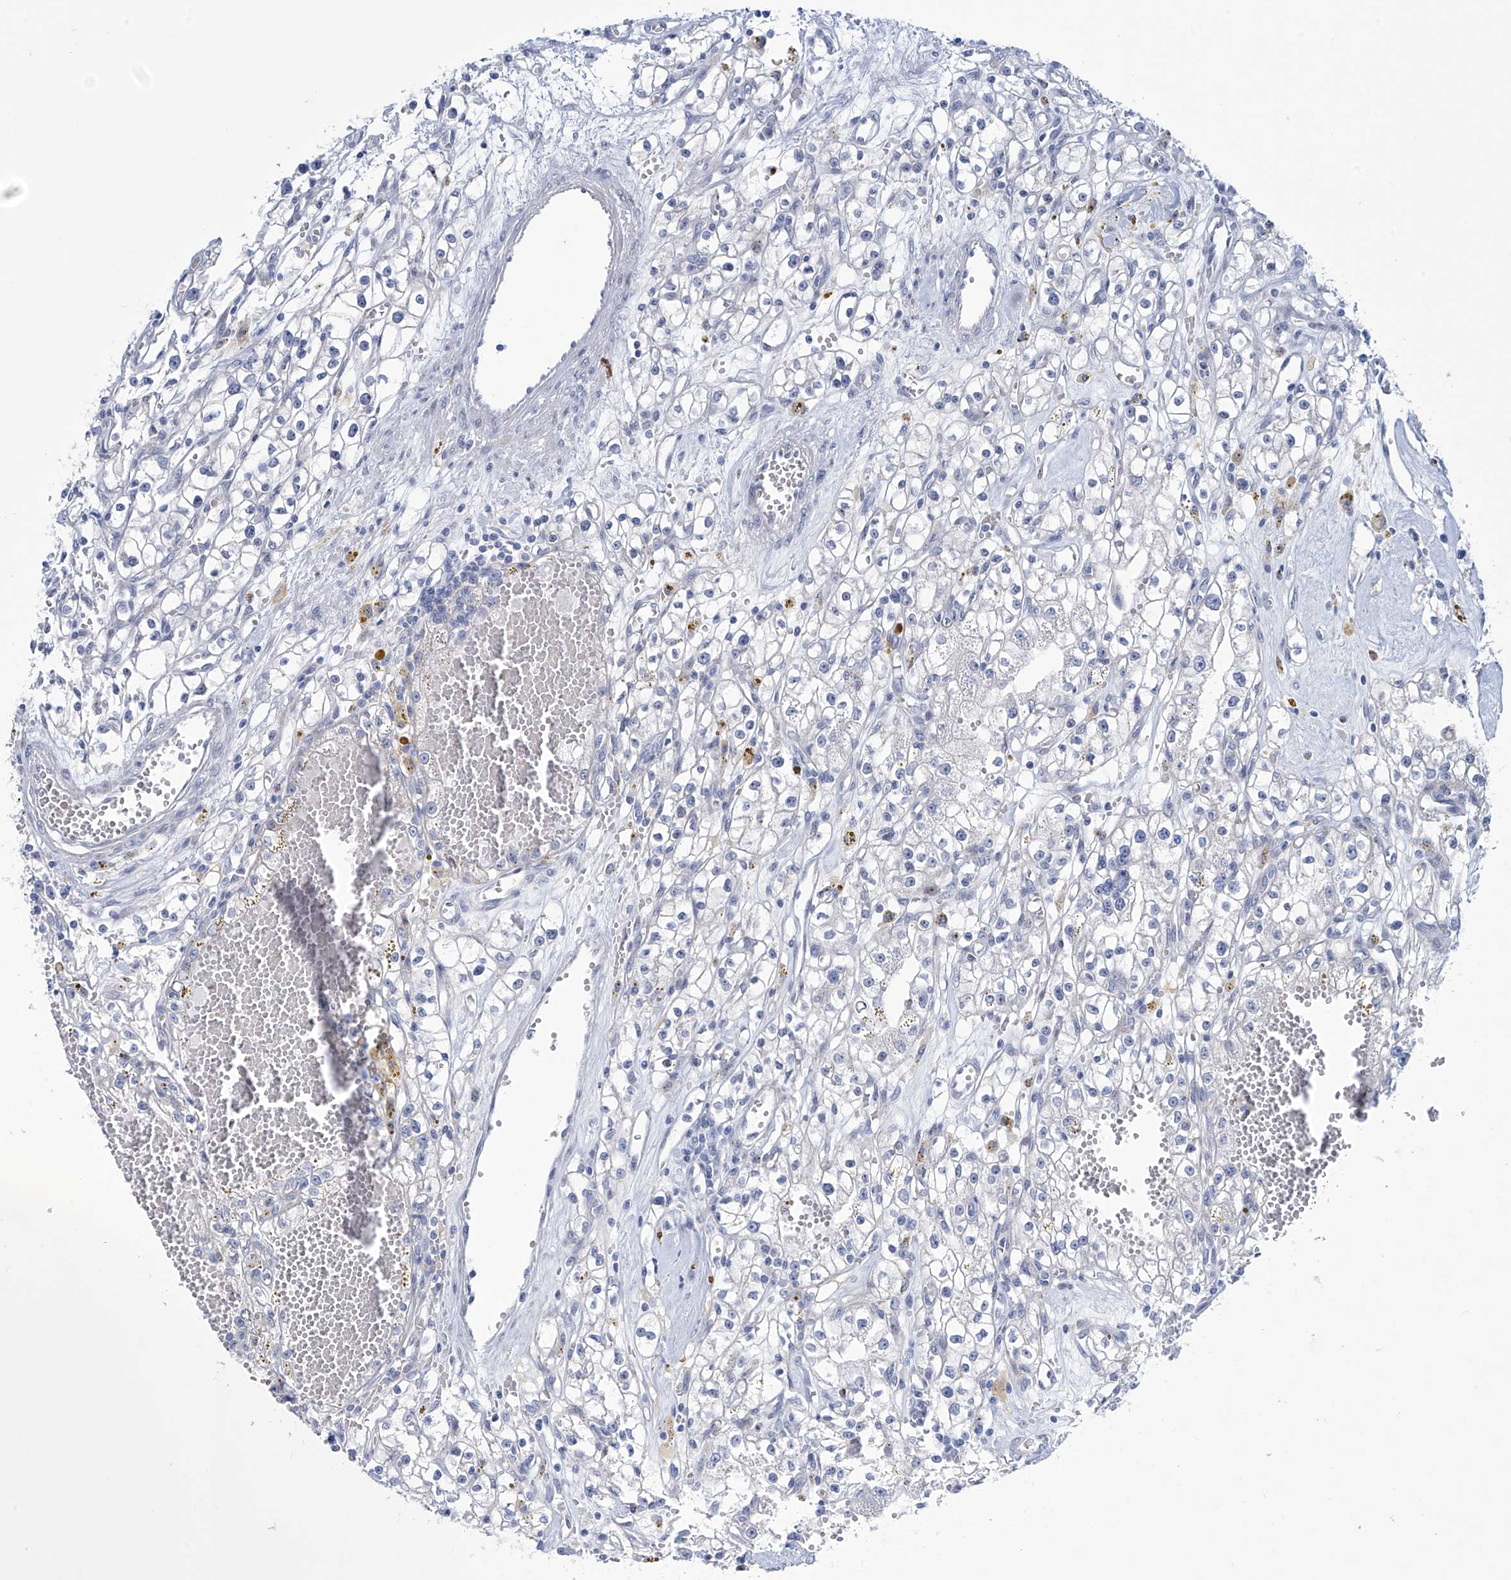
{"staining": {"intensity": "negative", "quantity": "none", "location": "none"}, "tissue": "renal cancer", "cell_type": "Tumor cells", "image_type": "cancer", "snomed": [{"axis": "morphology", "description": "Adenocarcinoma, NOS"}, {"axis": "topography", "description": "Kidney"}], "caption": "This is an IHC photomicrograph of renal adenocarcinoma. There is no staining in tumor cells.", "gene": "TRIM60", "patient": {"sex": "male", "age": 56}}